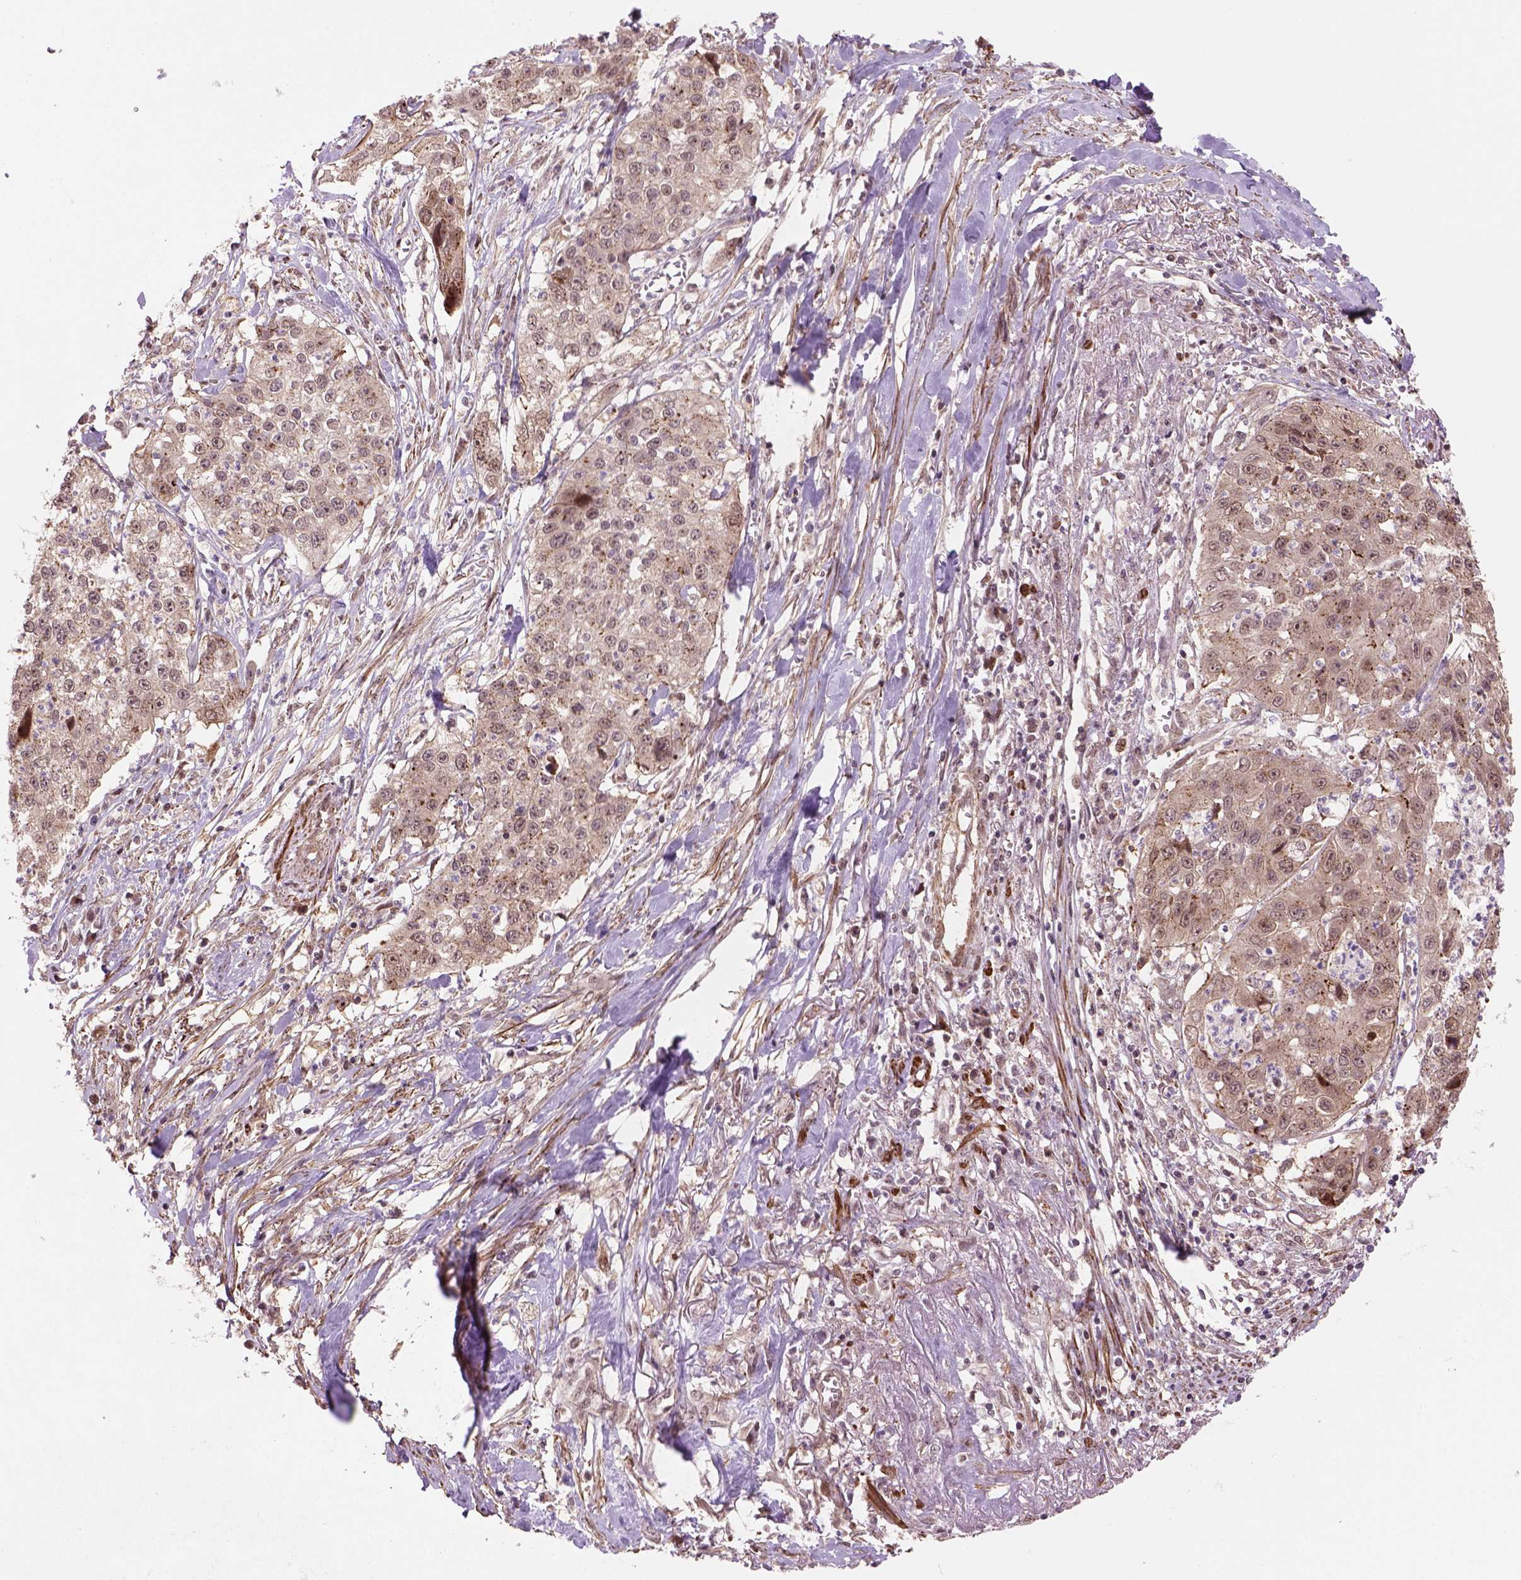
{"staining": {"intensity": "weak", "quantity": ">75%", "location": "cytoplasmic/membranous,nuclear"}, "tissue": "lung cancer", "cell_type": "Tumor cells", "image_type": "cancer", "snomed": [{"axis": "morphology", "description": "Squamous cell carcinoma, NOS"}, {"axis": "morphology", "description": "Squamous cell carcinoma, metastatic, NOS"}, {"axis": "topography", "description": "Lung"}, {"axis": "topography", "description": "Pleura, NOS"}], "caption": "Immunohistochemistry image of human lung cancer (metastatic squamous cell carcinoma) stained for a protein (brown), which shows low levels of weak cytoplasmic/membranous and nuclear staining in approximately >75% of tumor cells.", "gene": "PSMD11", "patient": {"sex": "male", "age": 72}}